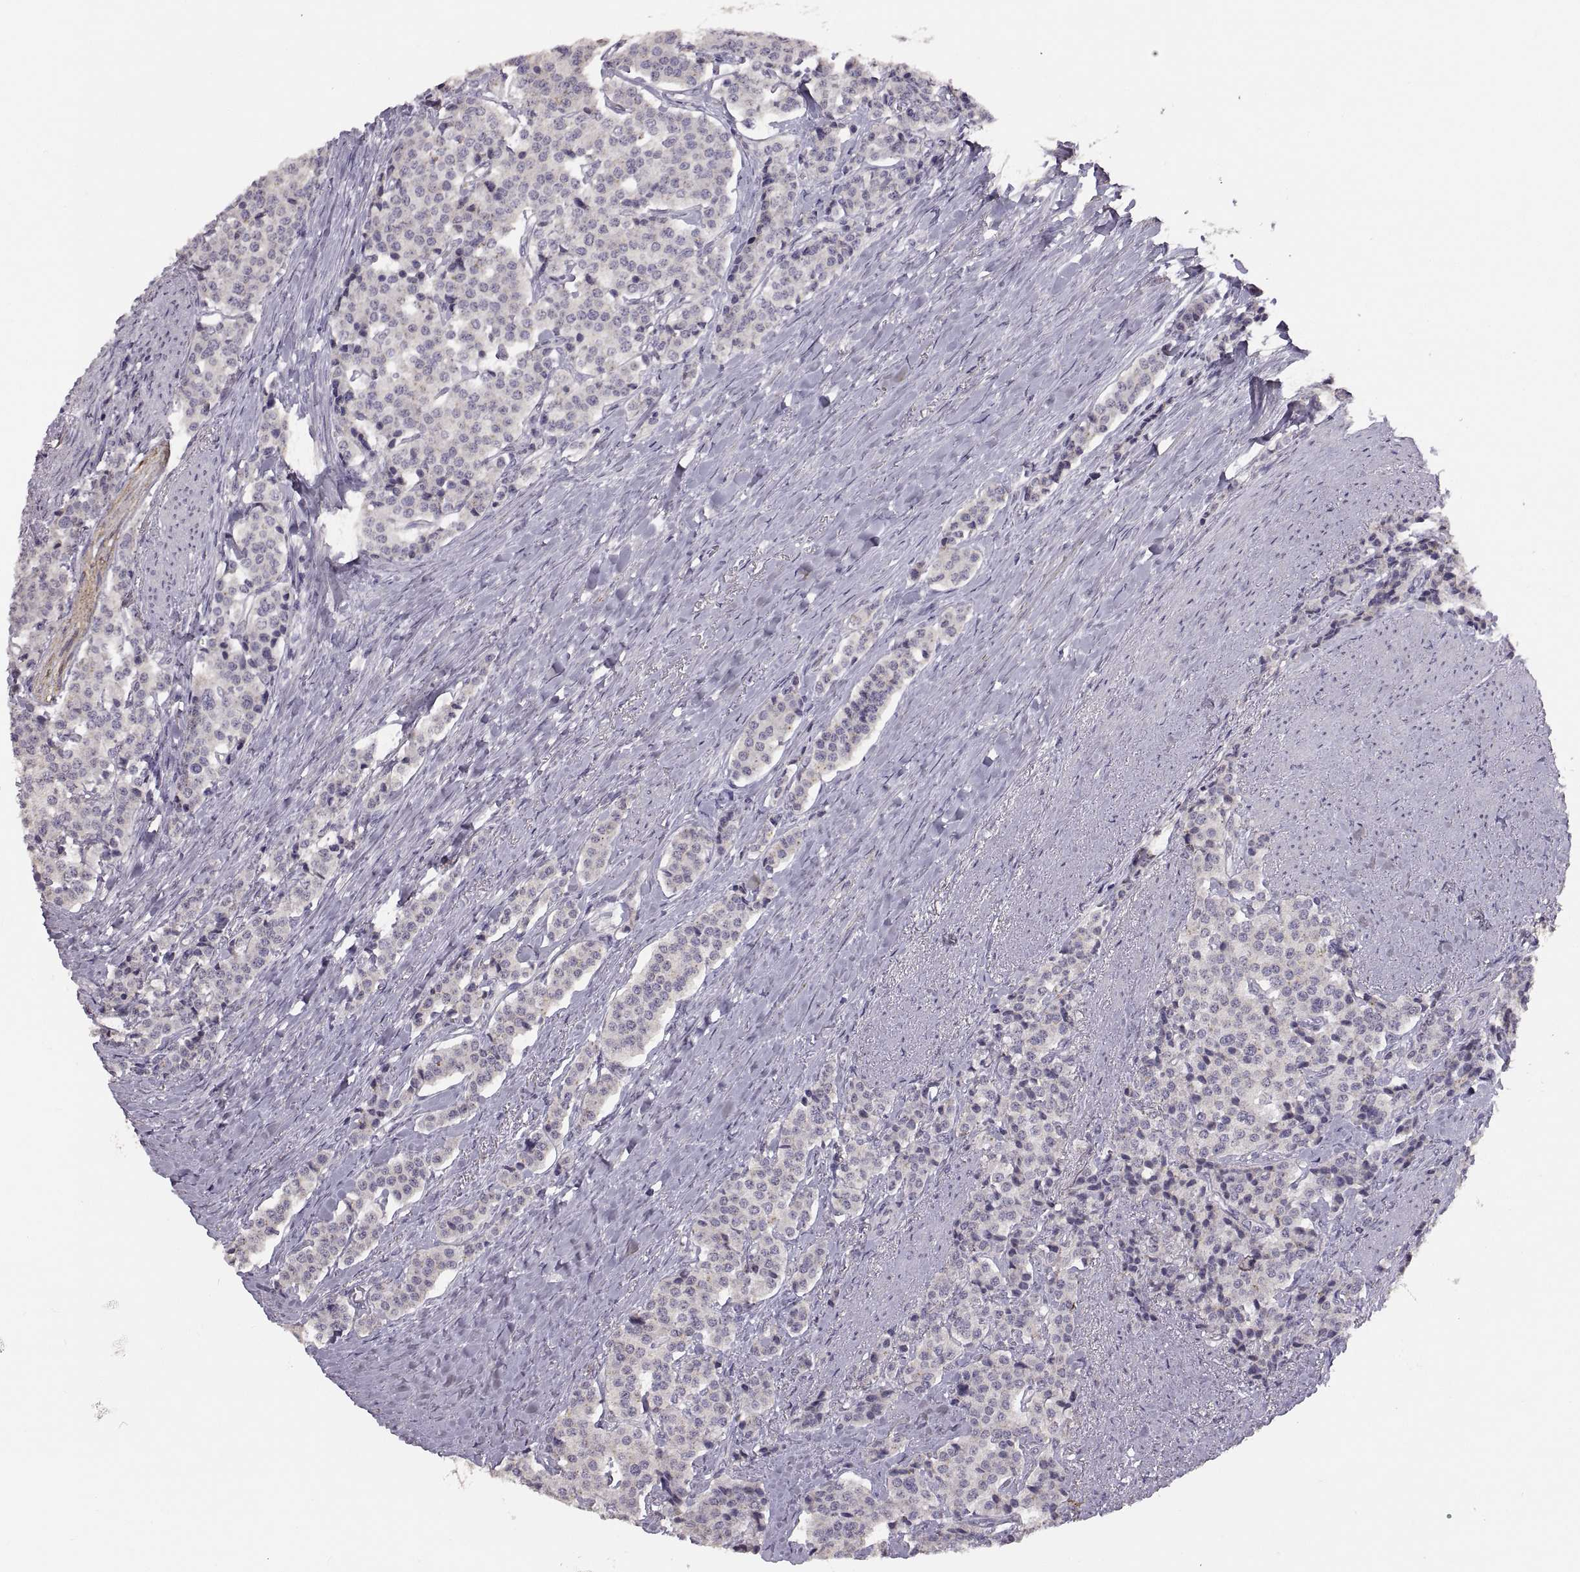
{"staining": {"intensity": "strong", "quantity": "<25%", "location": "cytoplasmic/membranous"}, "tissue": "carcinoid", "cell_type": "Tumor cells", "image_type": "cancer", "snomed": [{"axis": "morphology", "description": "Carcinoid, malignant, NOS"}, {"axis": "topography", "description": "Small intestine"}], "caption": "Protein staining shows strong cytoplasmic/membranous positivity in approximately <25% of tumor cells in carcinoid.", "gene": "CDH2", "patient": {"sex": "female", "age": 58}}